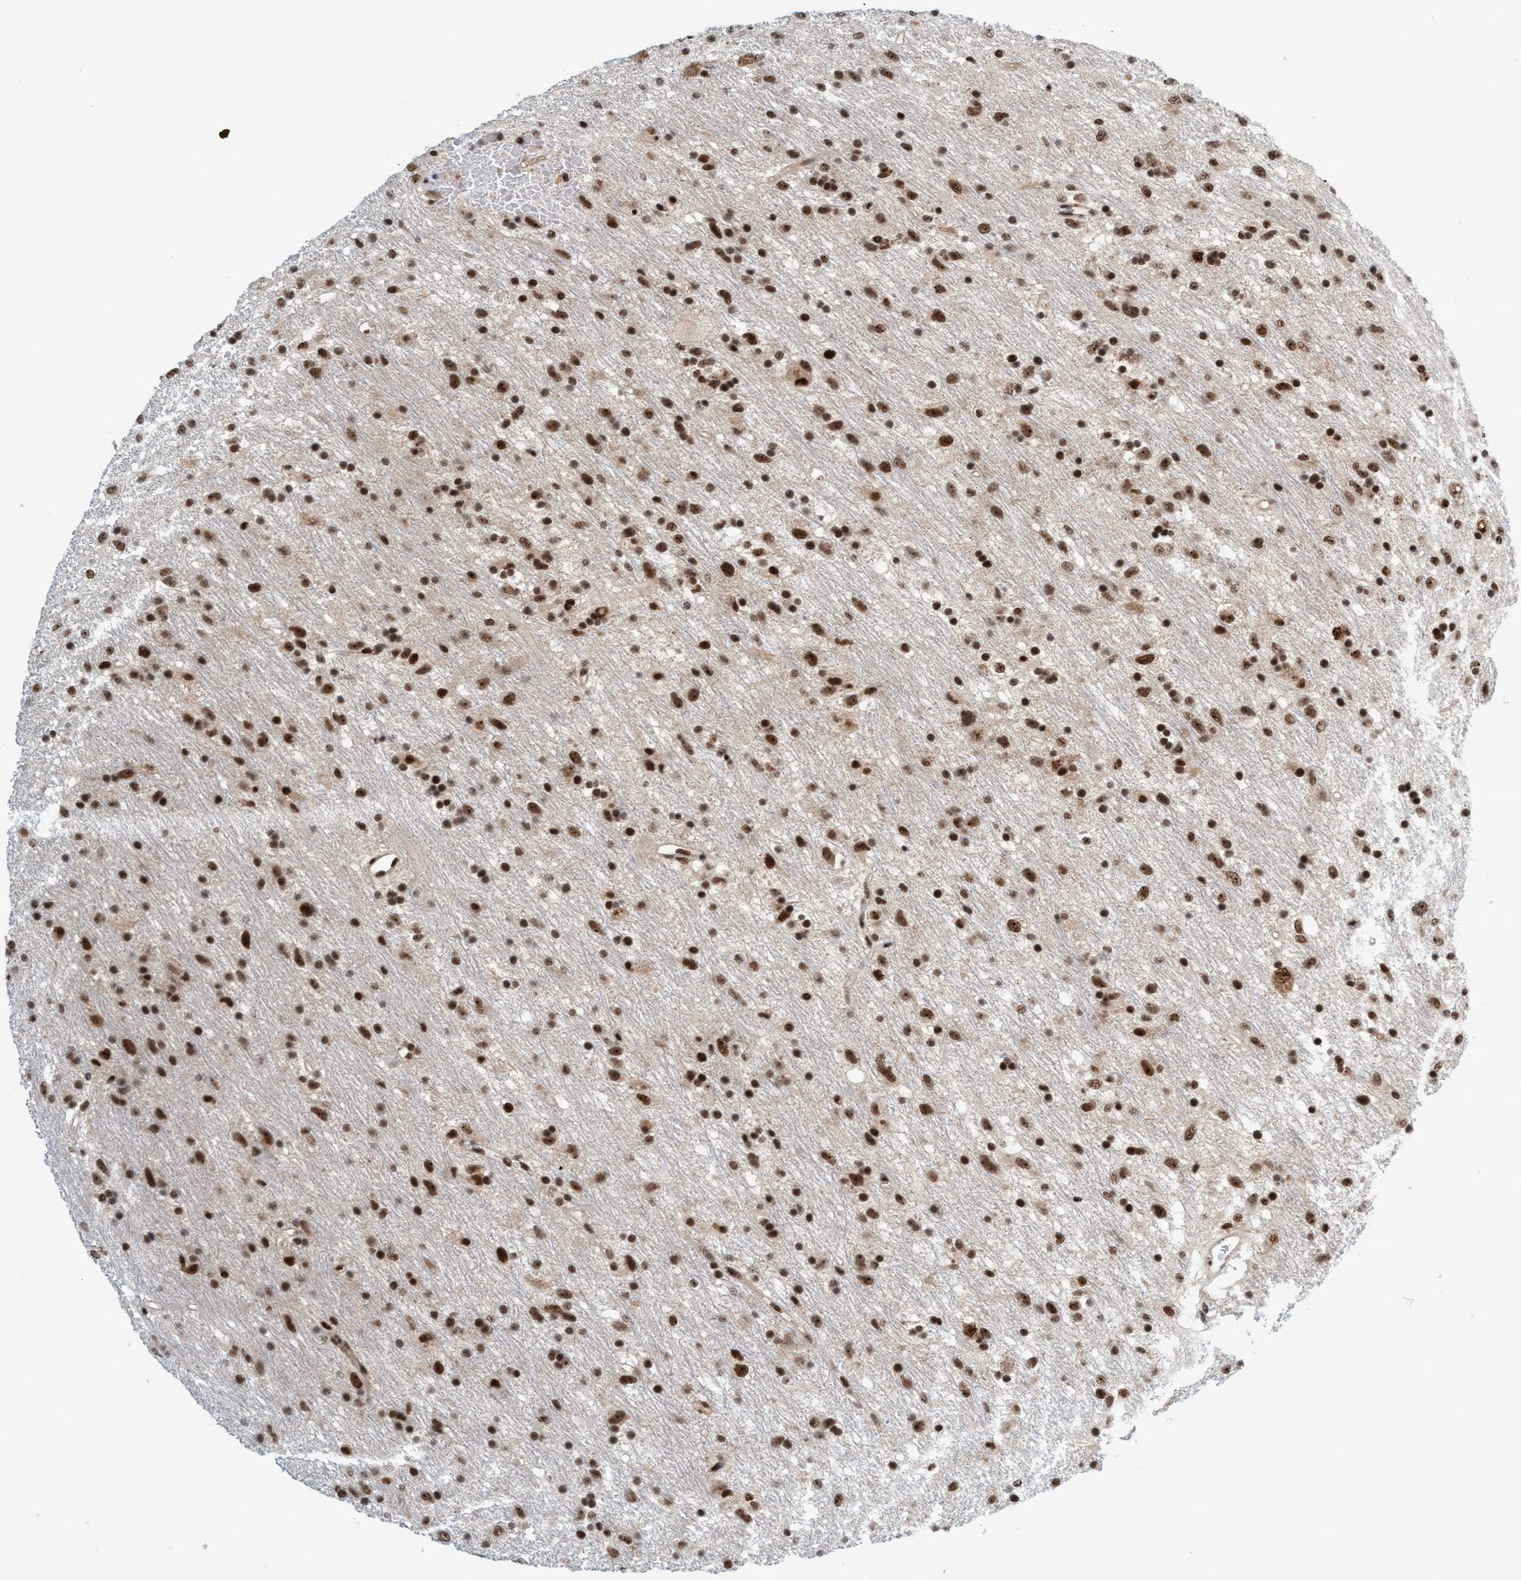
{"staining": {"intensity": "strong", "quantity": ">75%", "location": "nuclear"}, "tissue": "glioma", "cell_type": "Tumor cells", "image_type": "cancer", "snomed": [{"axis": "morphology", "description": "Glioma, malignant, Low grade"}, {"axis": "topography", "description": "Brain"}], "caption": "Immunohistochemical staining of human malignant glioma (low-grade) reveals high levels of strong nuclear protein staining in approximately >75% of tumor cells.", "gene": "SMCR8", "patient": {"sex": "male", "age": 77}}